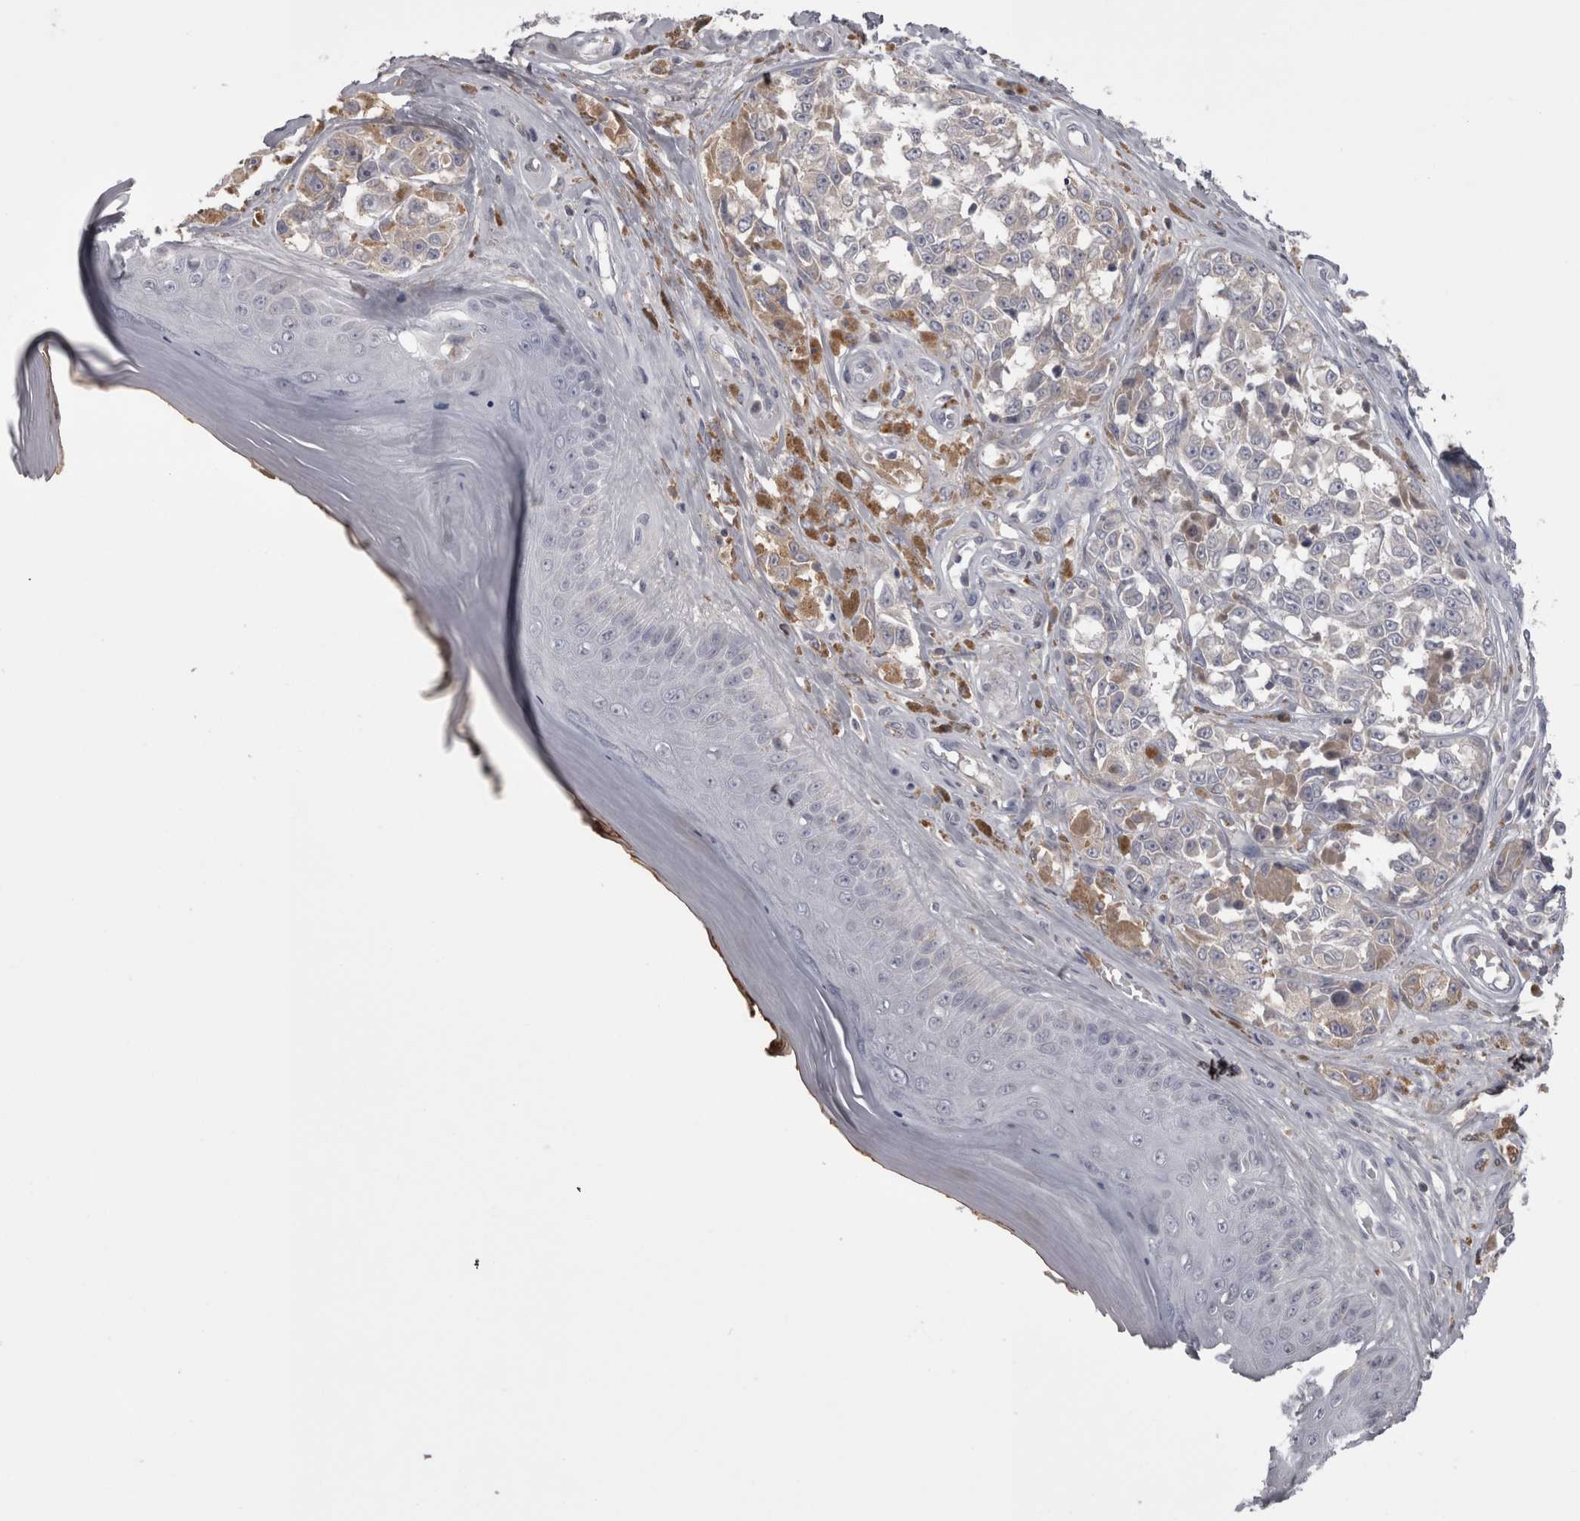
{"staining": {"intensity": "negative", "quantity": "none", "location": "none"}, "tissue": "melanoma", "cell_type": "Tumor cells", "image_type": "cancer", "snomed": [{"axis": "morphology", "description": "Malignant melanoma, NOS"}, {"axis": "topography", "description": "Skin"}], "caption": "This is an immunohistochemistry image of human melanoma. There is no staining in tumor cells.", "gene": "SAA4", "patient": {"sex": "female", "age": 64}}